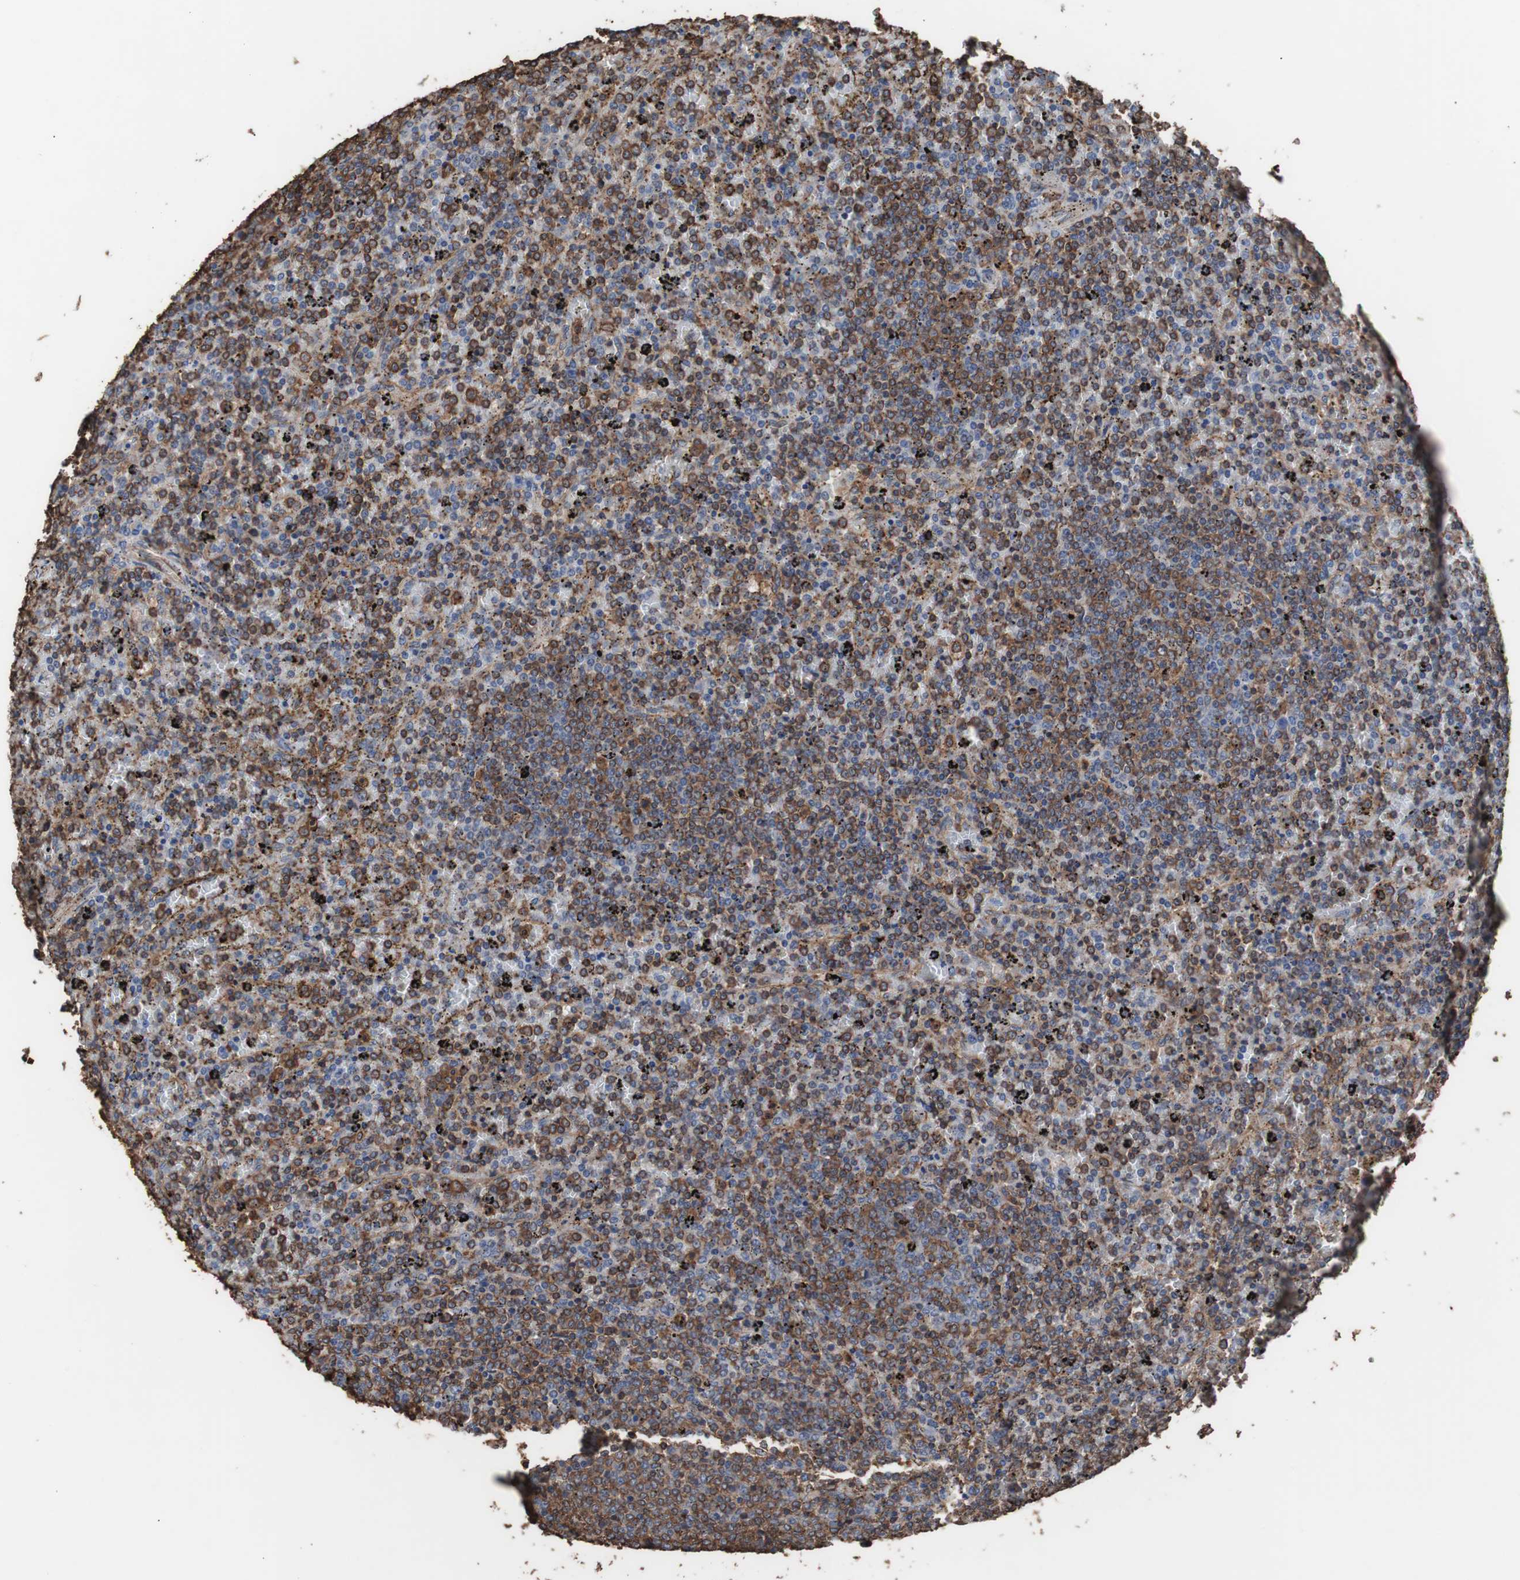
{"staining": {"intensity": "moderate", "quantity": "25%-75%", "location": "cytoplasmic/membranous"}, "tissue": "lymphoma", "cell_type": "Tumor cells", "image_type": "cancer", "snomed": [{"axis": "morphology", "description": "Malignant lymphoma, non-Hodgkin's type, Low grade"}, {"axis": "topography", "description": "Spleen"}], "caption": "Immunohistochemistry (IHC) (DAB (3,3'-diaminobenzidine)) staining of human lymphoma displays moderate cytoplasmic/membranous protein expression in about 25%-75% of tumor cells.", "gene": "COL6A2", "patient": {"sex": "female", "age": 77}}